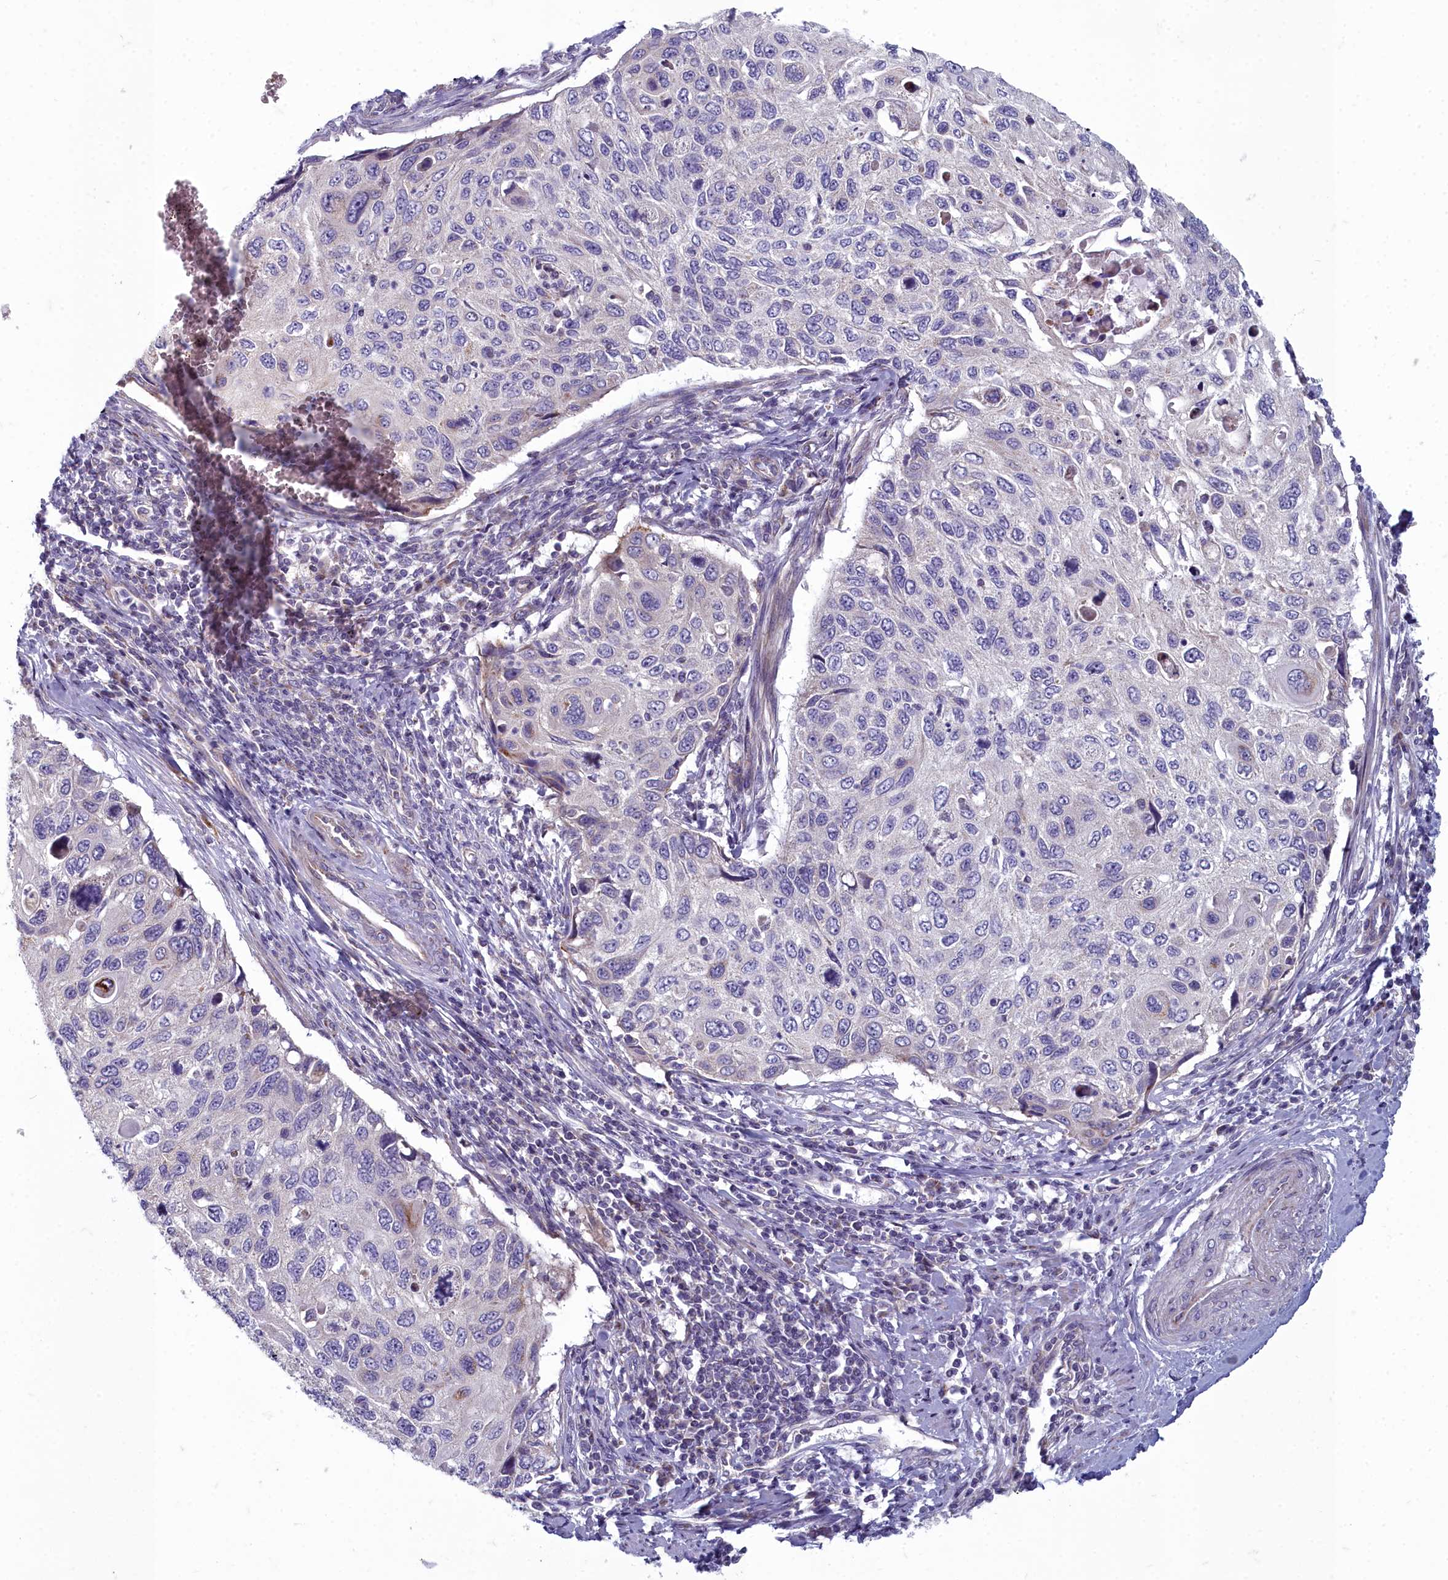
{"staining": {"intensity": "negative", "quantity": "none", "location": "none"}, "tissue": "cervical cancer", "cell_type": "Tumor cells", "image_type": "cancer", "snomed": [{"axis": "morphology", "description": "Squamous cell carcinoma, NOS"}, {"axis": "topography", "description": "Cervix"}], "caption": "An image of human cervical squamous cell carcinoma is negative for staining in tumor cells.", "gene": "INSYN2A", "patient": {"sex": "female", "age": 70}}